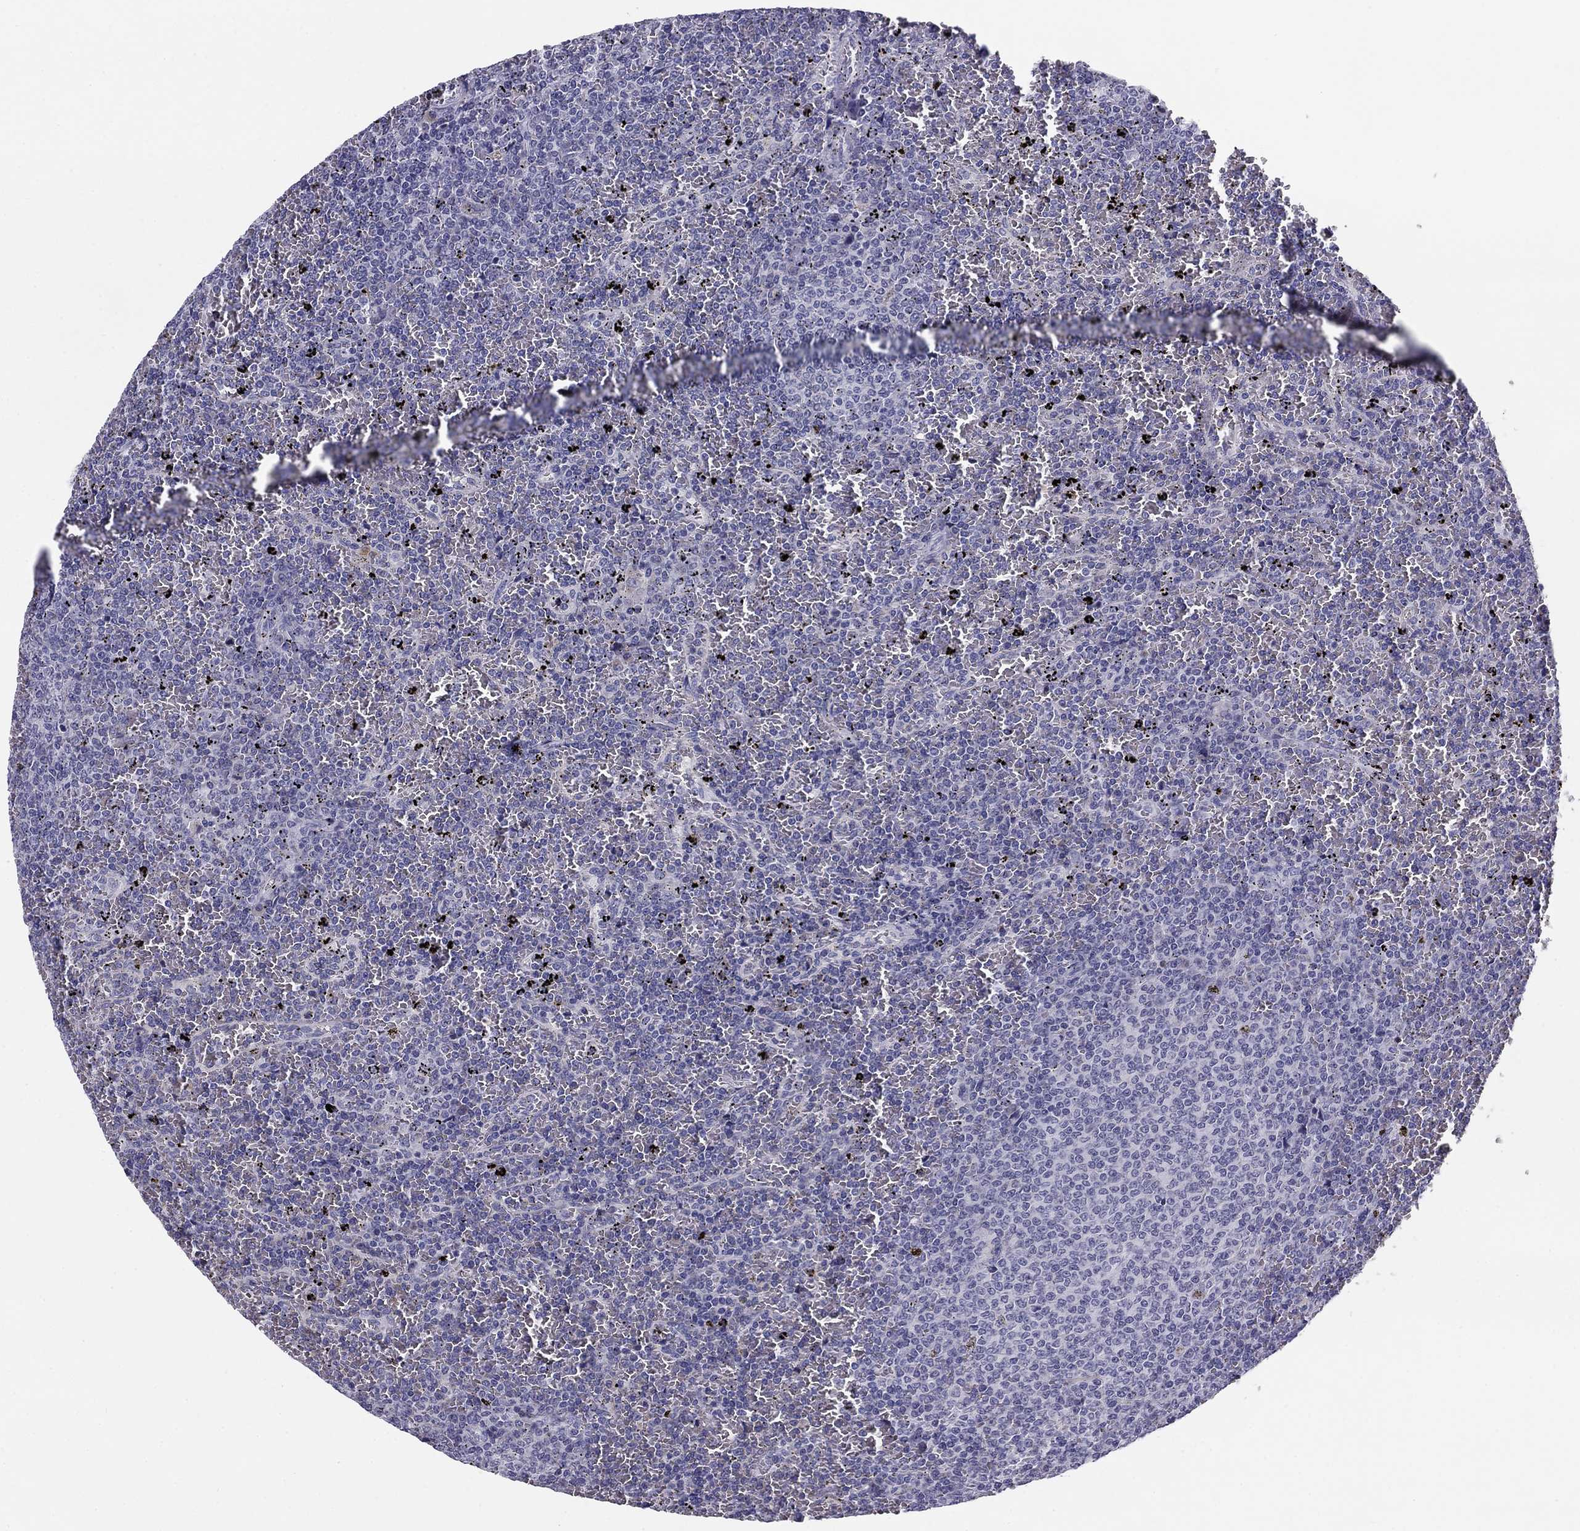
{"staining": {"intensity": "negative", "quantity": "none", "location": "none"}, "tissue": "lymphoma", "cell_type": "Tumor cells", "image_type": "cancer", "snomed": [{"axis": "morphology", "description": "Malignant lymphoma, non-Hodgkin's type, Low grade"}, {"axis": "topography", "description": "Spleen"}], "caption": "Tumor cells are negative for protein expression in human lymphoma.", "gene": "TMED3", "patient": {"sex": "female", "age": 77}}